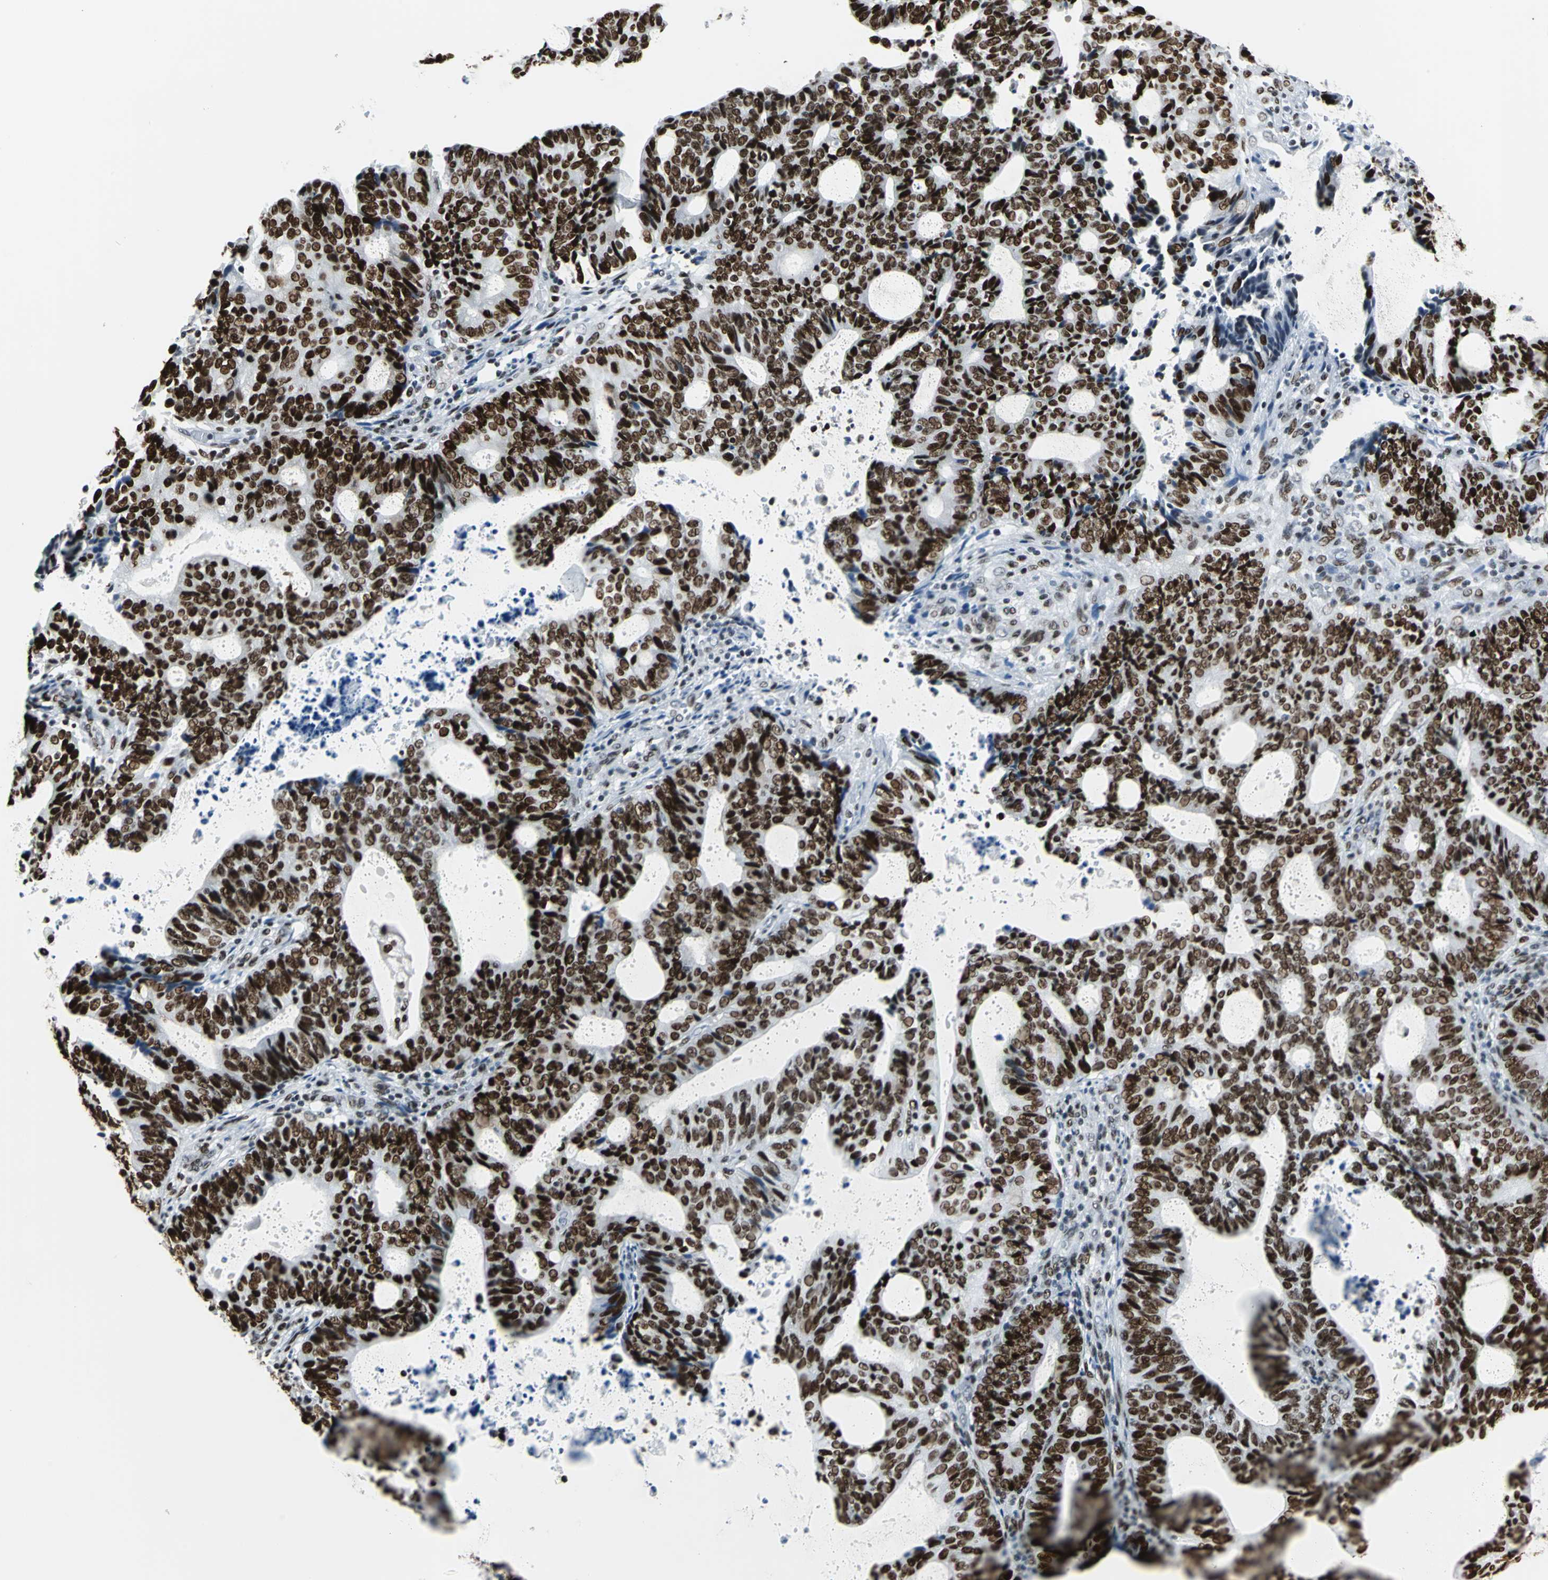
{"staining": {"intensity": "strong", "quantity": ">75%", "location": "nuclear"}, "tissue": "endometrial cancer", "cell_type": "Tumor cells", "image_type": "cancer", "snomed": [{"axis": "morphology", "description": "Adenocarcinoma, NOS"}, {"axis": "topography", "description": "Uterus"}], "caption": "The photomicrograph exhibits a brown stain indicating the presence of a protein in the nuclear of tumor cells in endometrial cancer.", "gene": "HDAC2", "patient": {"sex": "female", "age": 83}}